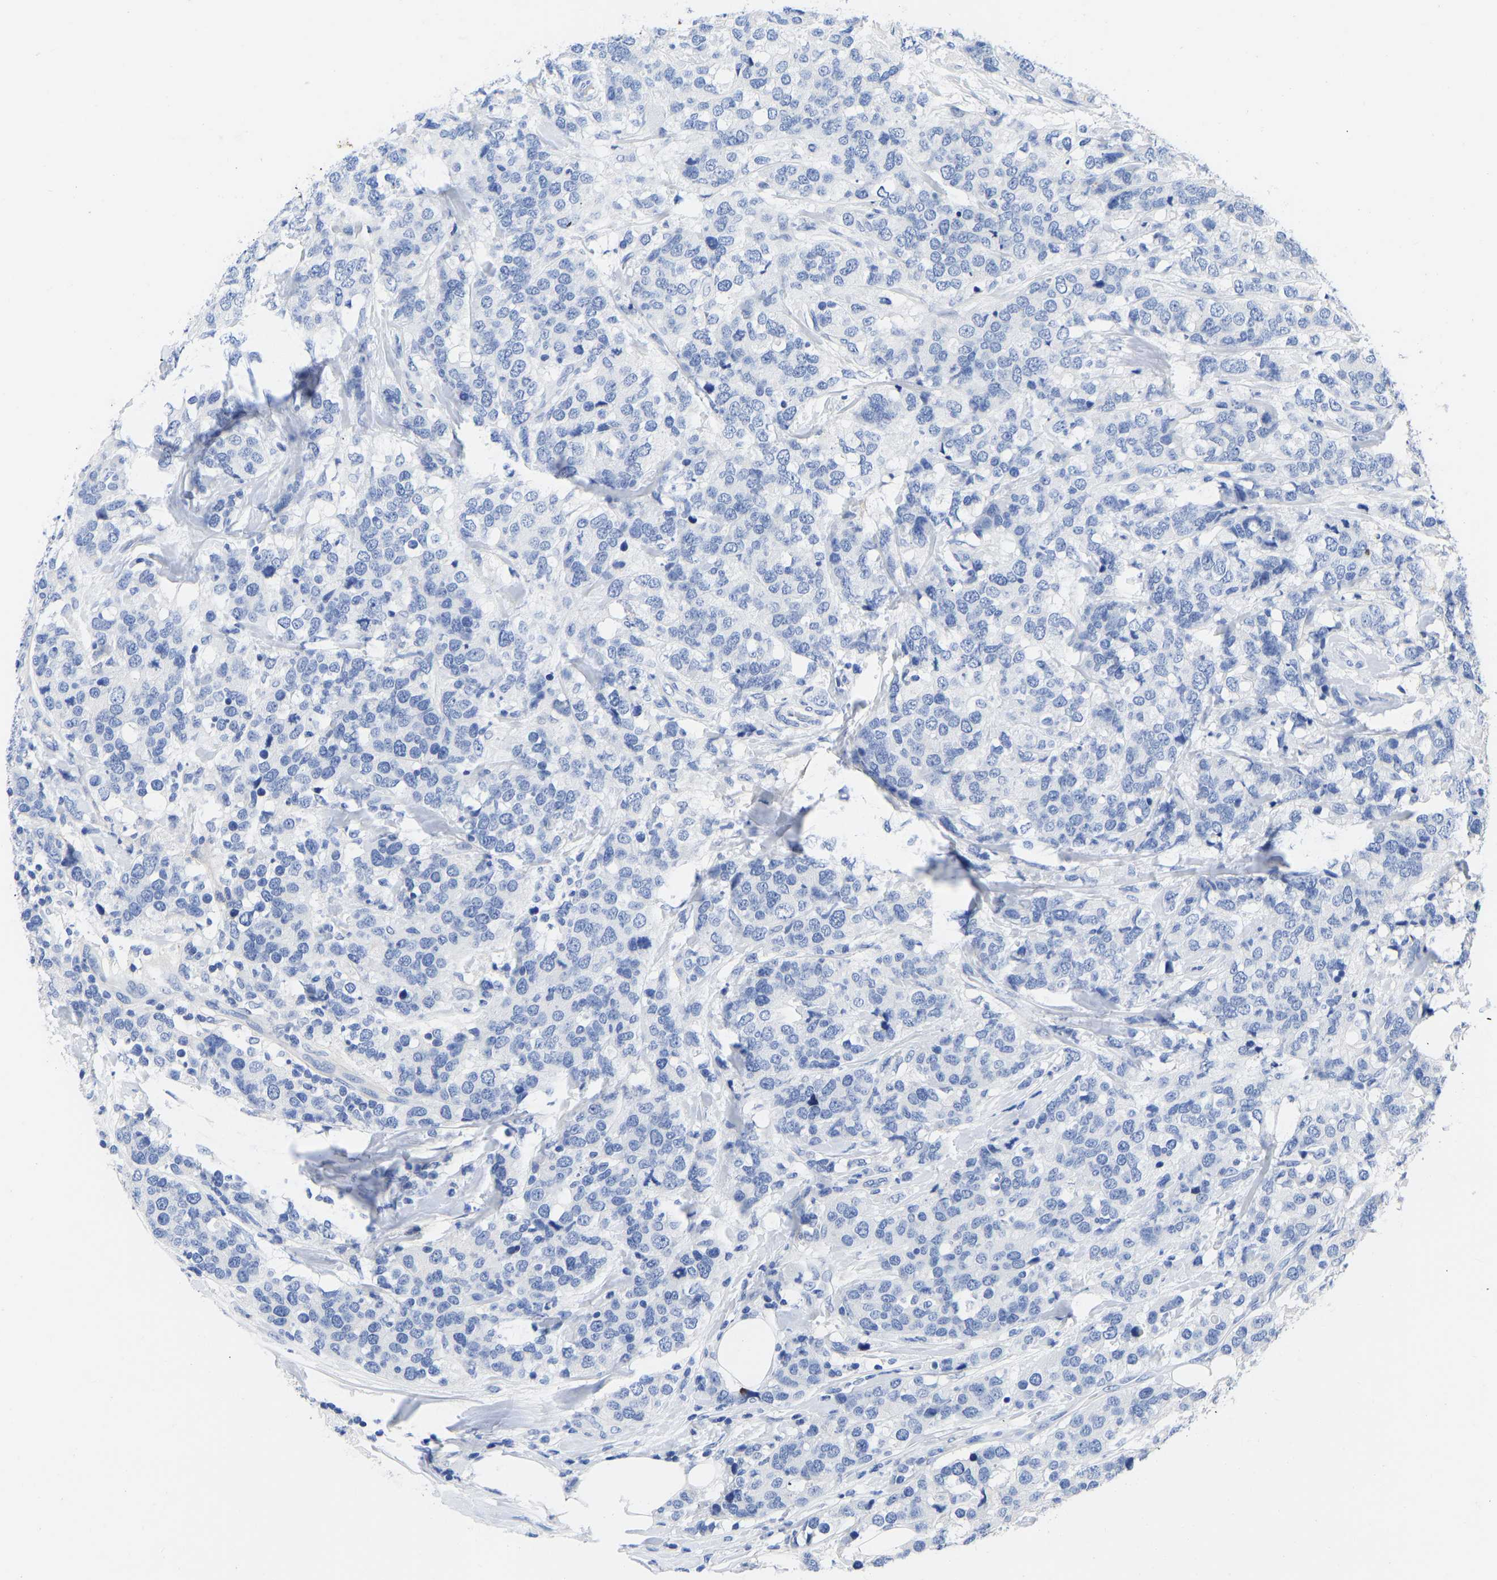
{"staining": {"intensity": "negative", "quantity": "none", "location": "none"}, "tissue": "breast cancer", "cell_type": "Tumor cells", "image_type": "cancer", "snomed": [{"axis": "morphology", "description": "Lobular carcinoma"}, {"axis": "topography", "description": "Breast"}], "caption": "Photomicrograph shows no significant protein expression in tumor cells of lobular carcinoma (breast). The staining was performed using DAB (3,3'-diaminobenzidine) to visualize the protein expression in brown, while the nuclei were stained in blue with hematoxylin (Magnification: 20x).", "gene": "GPA33", "patient": {"sex": "female", "age": 59}}